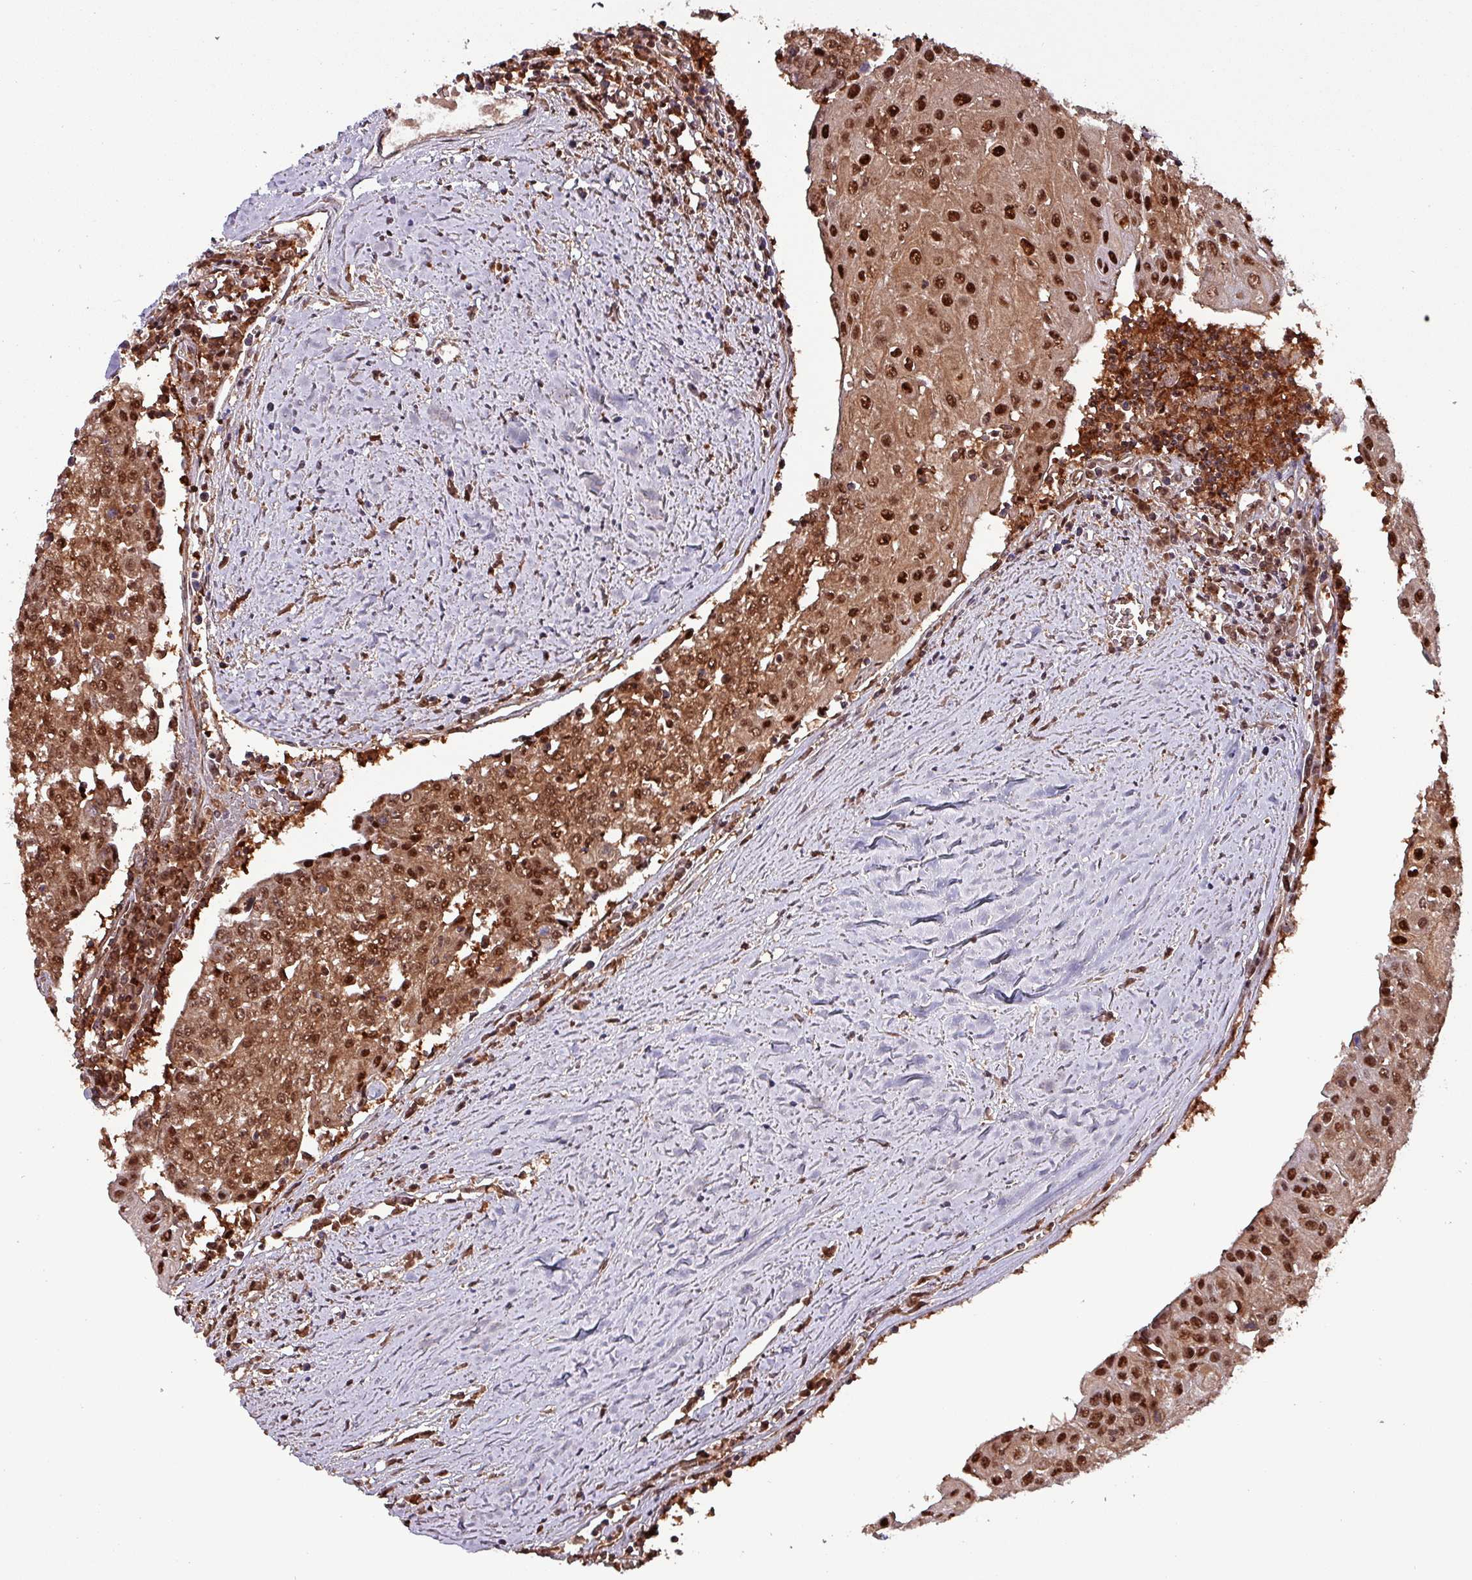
{"staining": {"intensity": "moderate", "quantity": ">75%", "location": "cytoplasmic/membranous,nuclear"}, "tissue": "urothelial cancer", "cell_type": "Tumor cells", "image_type": "cancer", "snomed": [{"axis": "morphology", "description": "Urothelial carcinoma, High grade"}, {"axis": "topography", "description": "Urinary bladder"}], "caption": "The photomicrograph reveals staining of high-grade urothelial carcinoma, revealing moderate cytoplasmic/membranous and nuclear protein staining (brown color) within tumor cells. (DAB (3,3'-diaminobenzidine) IHC, brown staining for protein, blue staining for nuclei).", "gene": "PSMB8", "patient": {"sex": "female", "age": 85}}